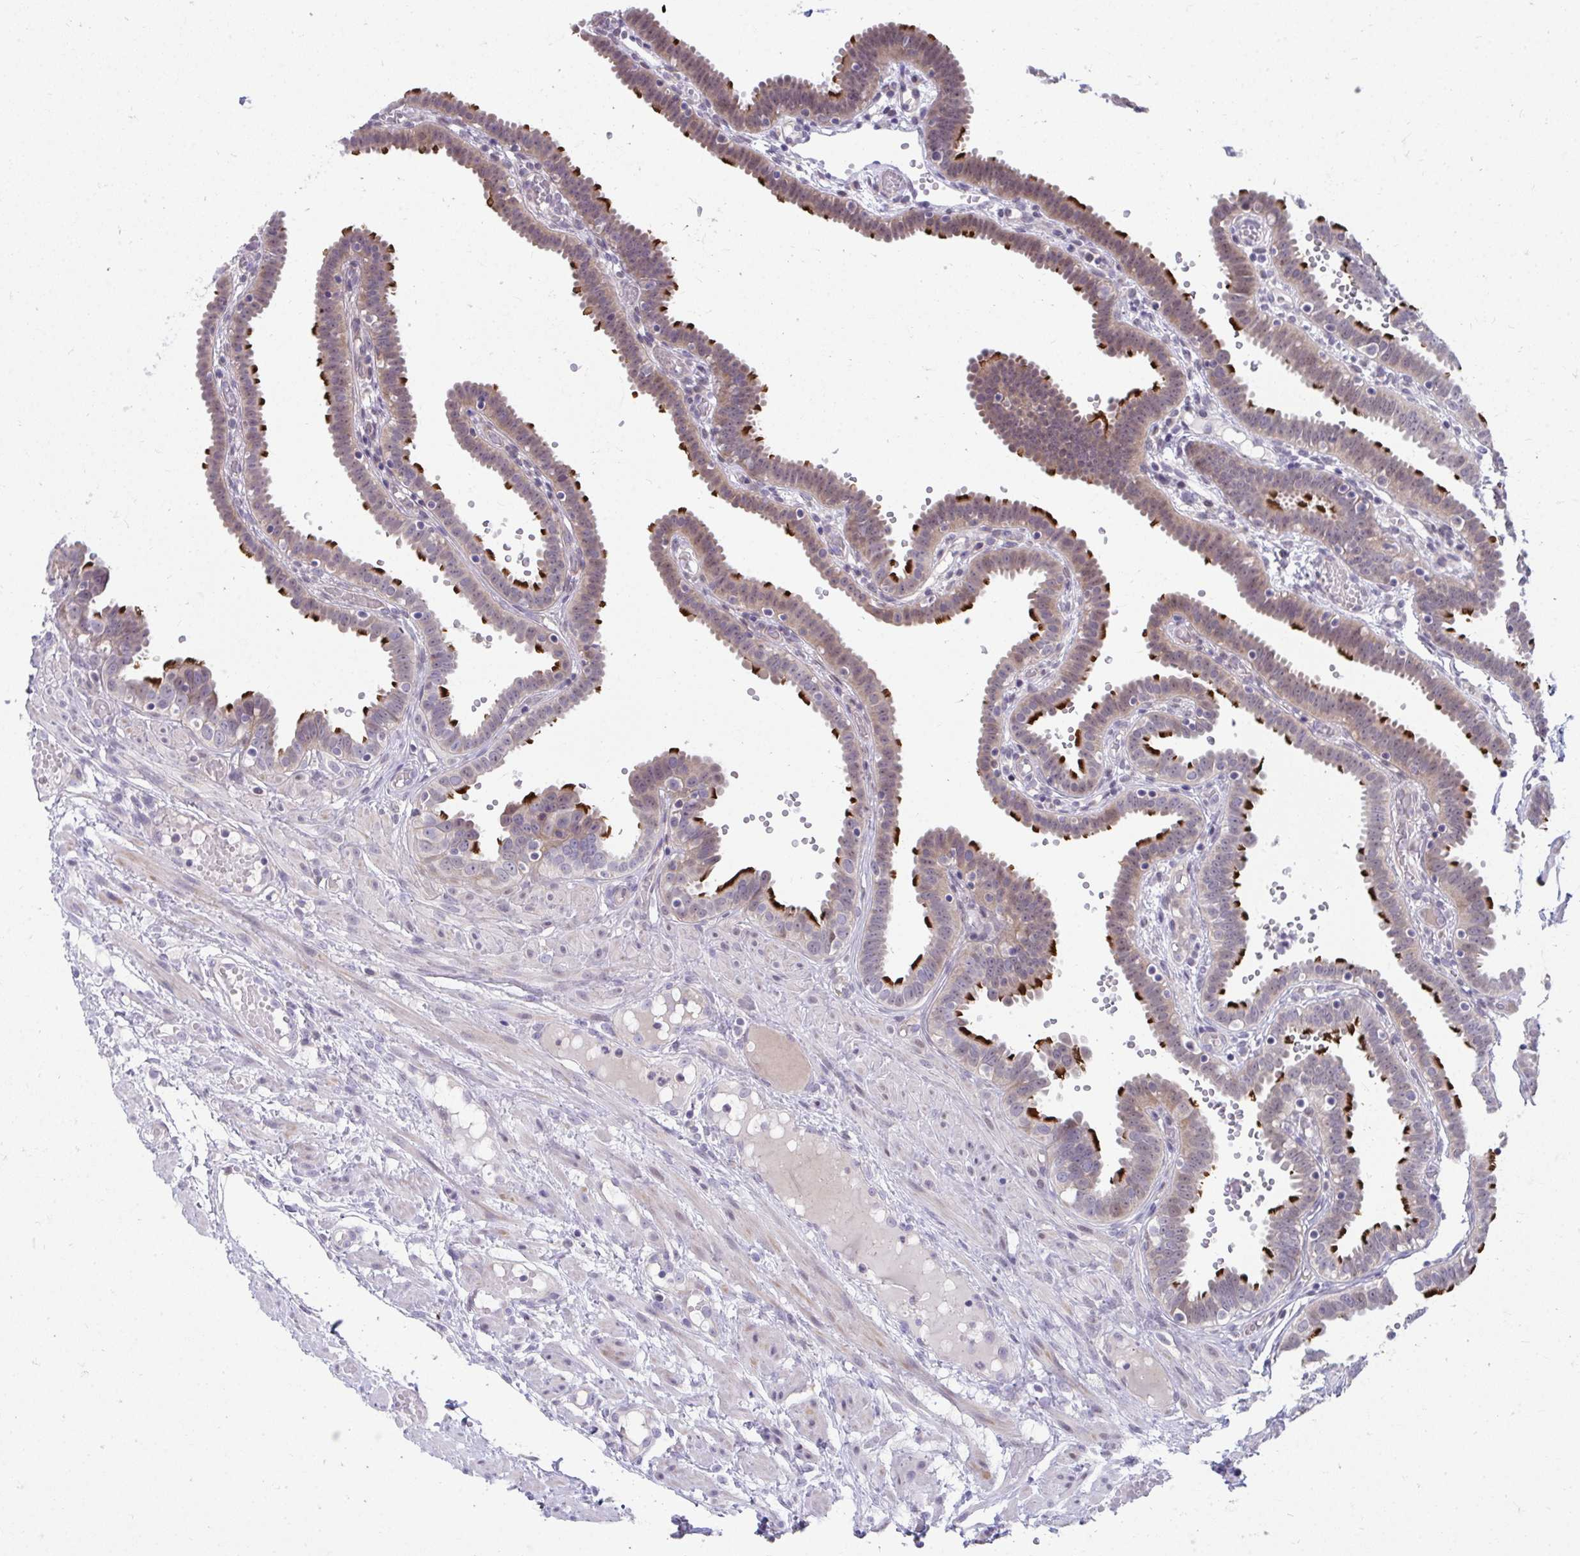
{"staining": {"intensity": "strong", "quantity": "25%-75%", "location": "cytoplasmic/membranous"}, "tissue": "fallopian tube", "cell_type": "Glandular cells", "image_type": "normal", "snomed": [{"axis": "morphology", "description": "Normal tissue, NOS"}, {"axis": "topography", "description": "Fallopian tube"}], "caption": "Strong cytoplasmic/membranous staining for a protein is seen in about 25%-75% of glandular cells of benign fallopian tube using IHC.", "gene": "MROH8", "patient": {"sex": "female", "age": 37}}